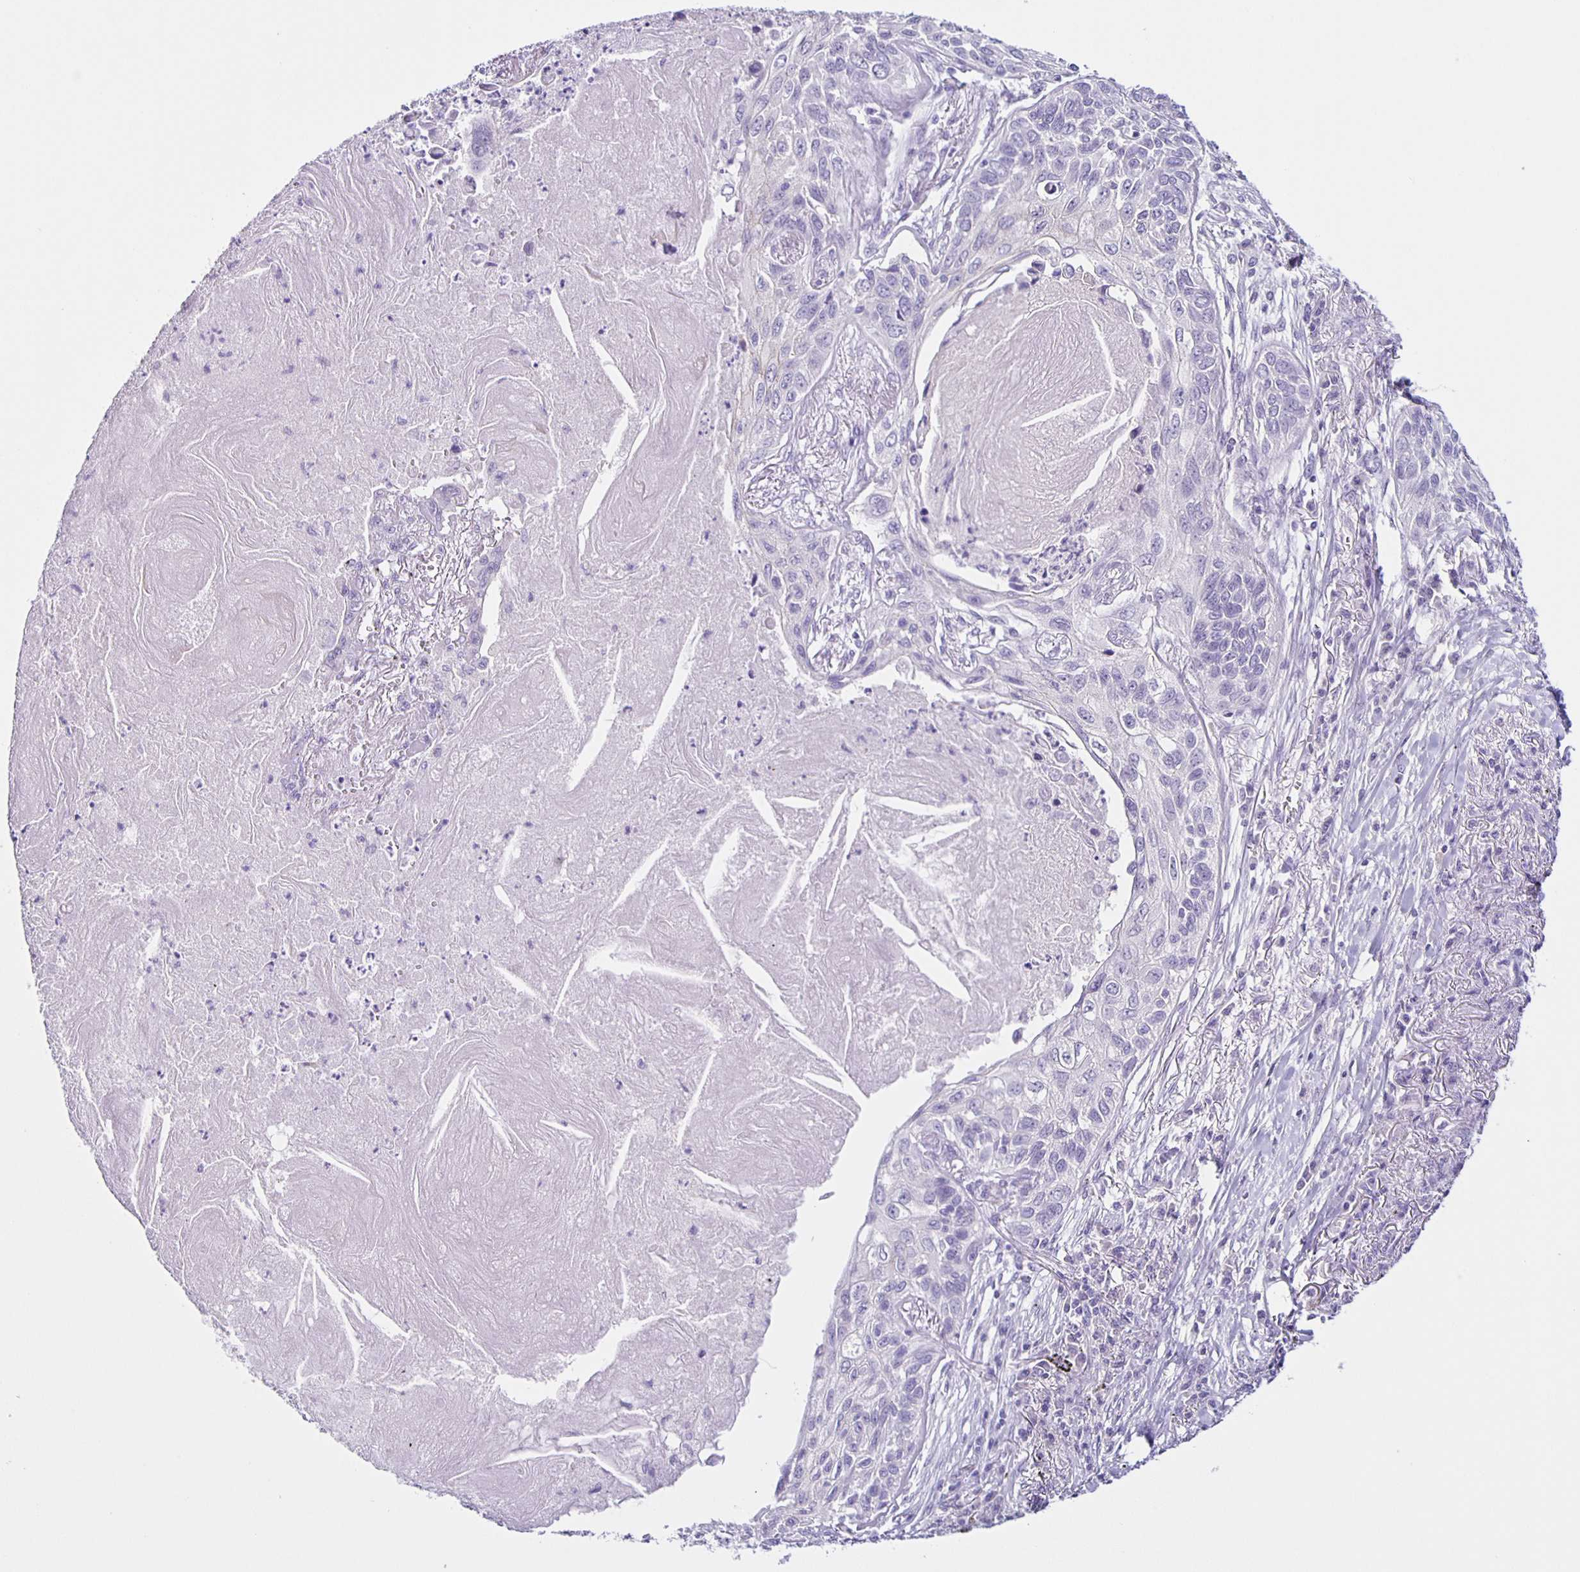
{"staining": {"intensity": "negative", "quantity": "none", "location": "none"}, "tissue": "lung cancer", "cell_type": "Tumor cells", "image_type": "cancer", "snomed": [{"axis": "morphology", "description": "Squamous cell carcinoma, NOS"}, {"axis": "topography", "description": "Lung"}], "caption": "There is no significant positivity in tumor cells of lung squamous cell carcinoma. (Stains: DAB (3,3'-diaminobenzidine) immunohistochemistry (IHC) with hematoxylin counter stain, Microscopy: brightfield microscopy at high magnification).", "gene": "SLC12A3", "patient": {"sex": "male", "age": 75}}